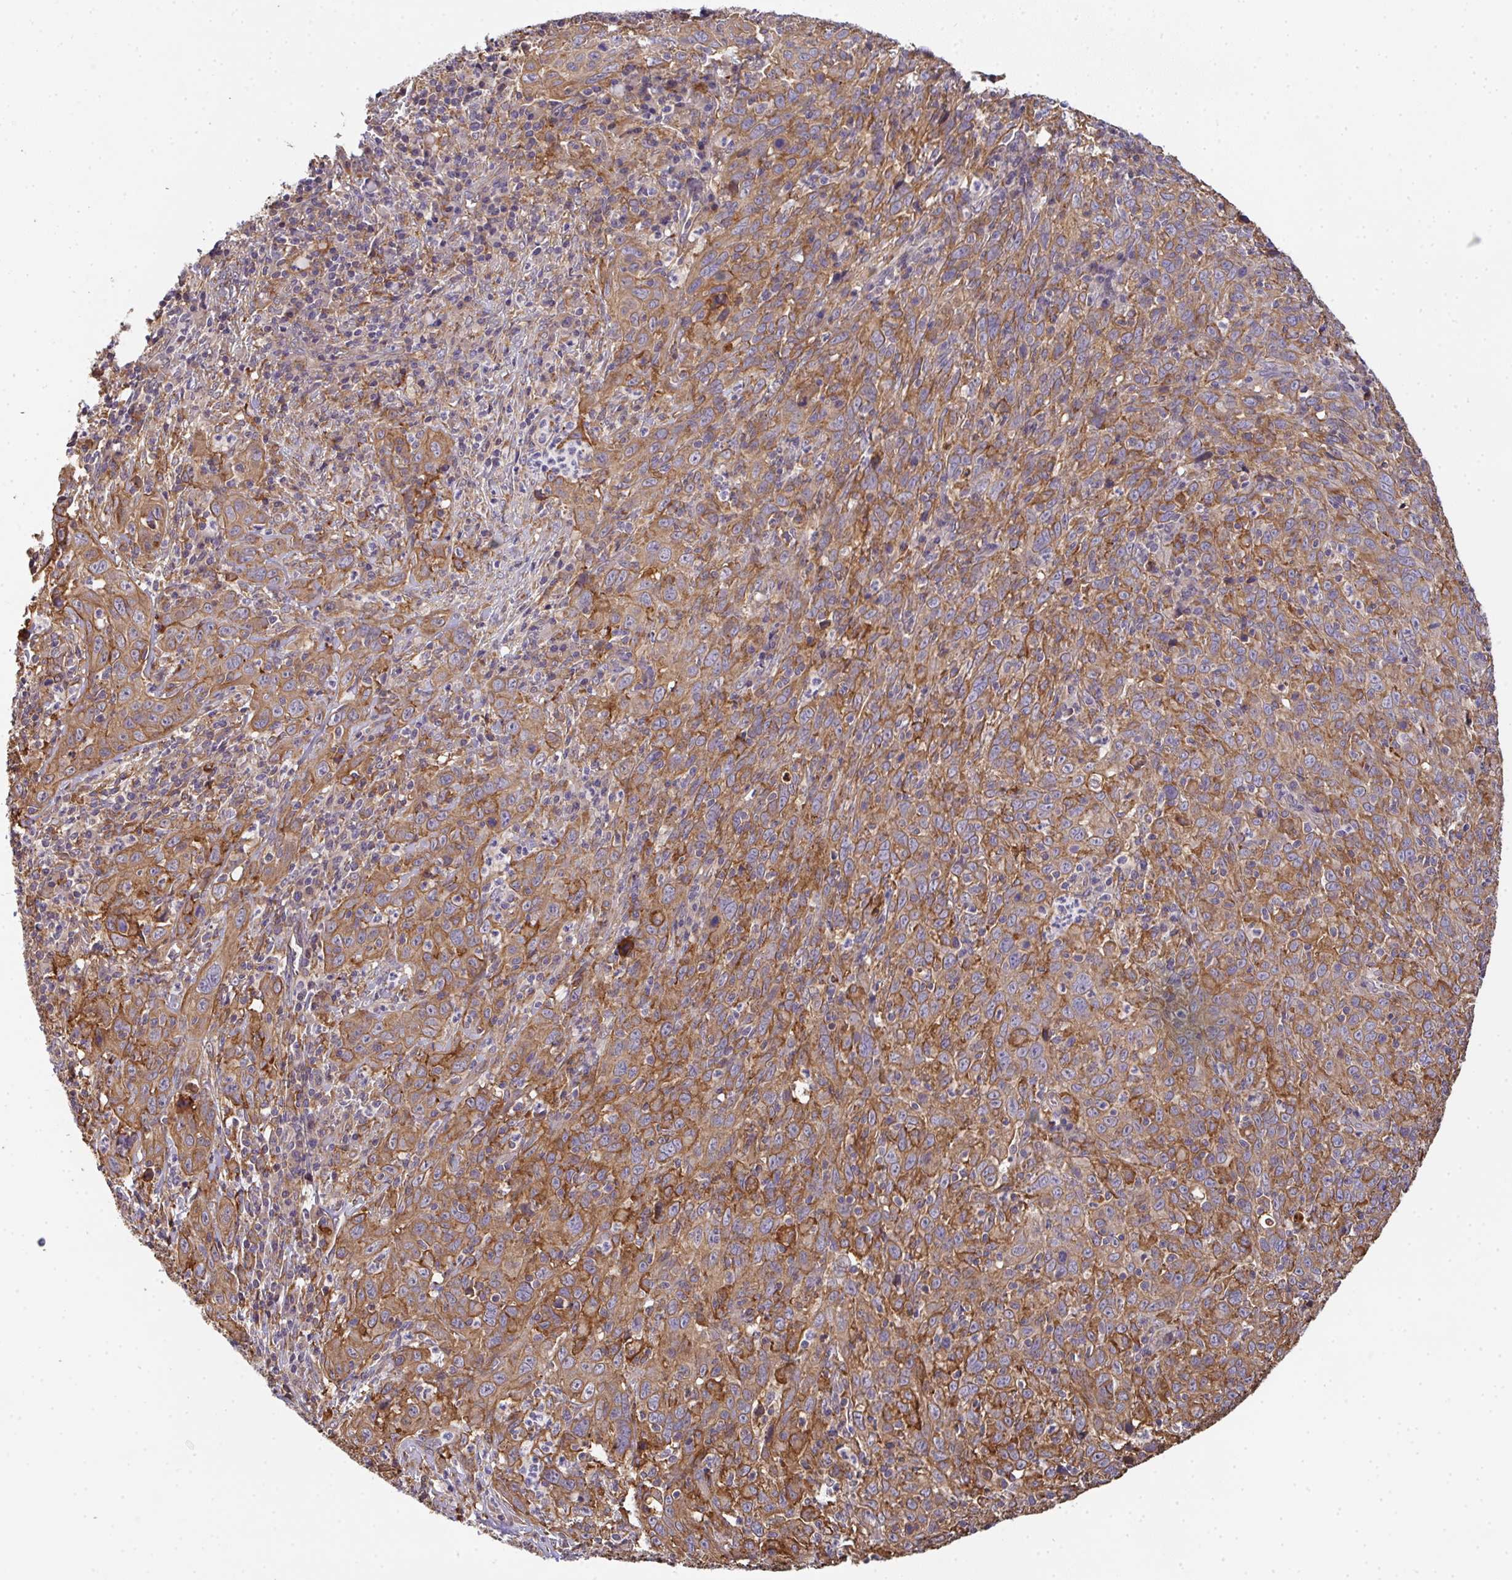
{"staining": {"intensity": "moderate", "quantity": ">75%", "location": "cytoplasmic/membranous"}, "tissue": "cervical cancer", "cell_type": "Tumor cells", "image_type": "cancer", "snomed": [{"axis": "morphology", "description": "Squamous cell carcinoma, NOS"}, {"axis": "topography", "description": "Cervix"}], "caption": "DAB (3,3'-diaminobenzidine) immunohistochemical staining of human cervical squamous cell carcinoma demonstrates moderate cytoplasmic/membranous protein expression in about >75% of tumor cells.", "gene": "EEF1AKMT1", "patient": {"sex": "female", "age": 46}}